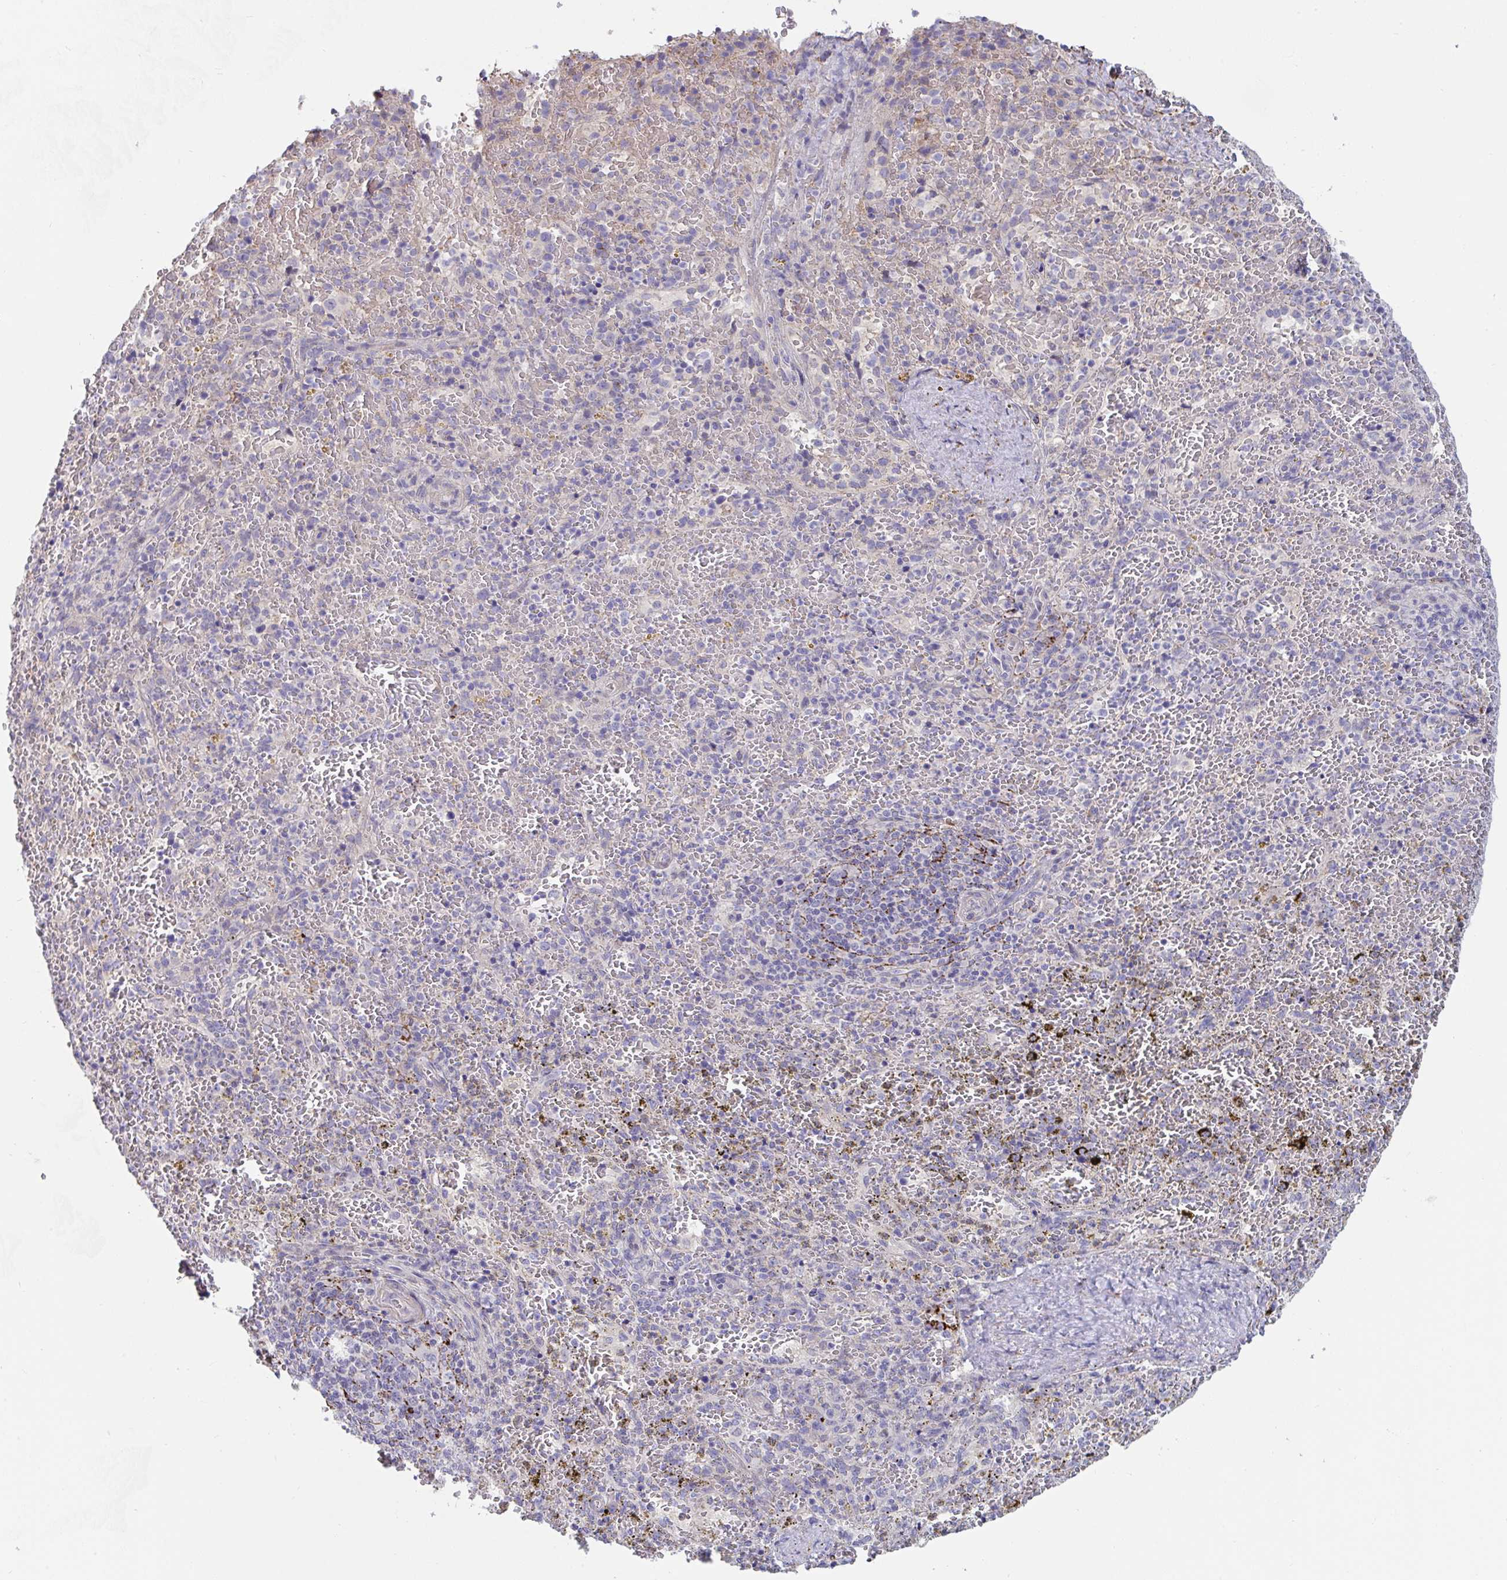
{"staining": {"intensity": "negative", "quantity": "none", "location": "none"}, "tissue": "spleen", "cell_type": "Cells in red pulp", "image_type": "normal", "snomed": [{"axis": "morphology", "description": "Normal tissue, NOS"}, {"axis": "topography", "description": "Spleen"}], "caption": "This is an immunohistochemistry (IHC) image of benign spleen. There is no expression in cells in red pulp.", "gene": "FAM156A", "patient": {"sex": "female", "age": 50}}